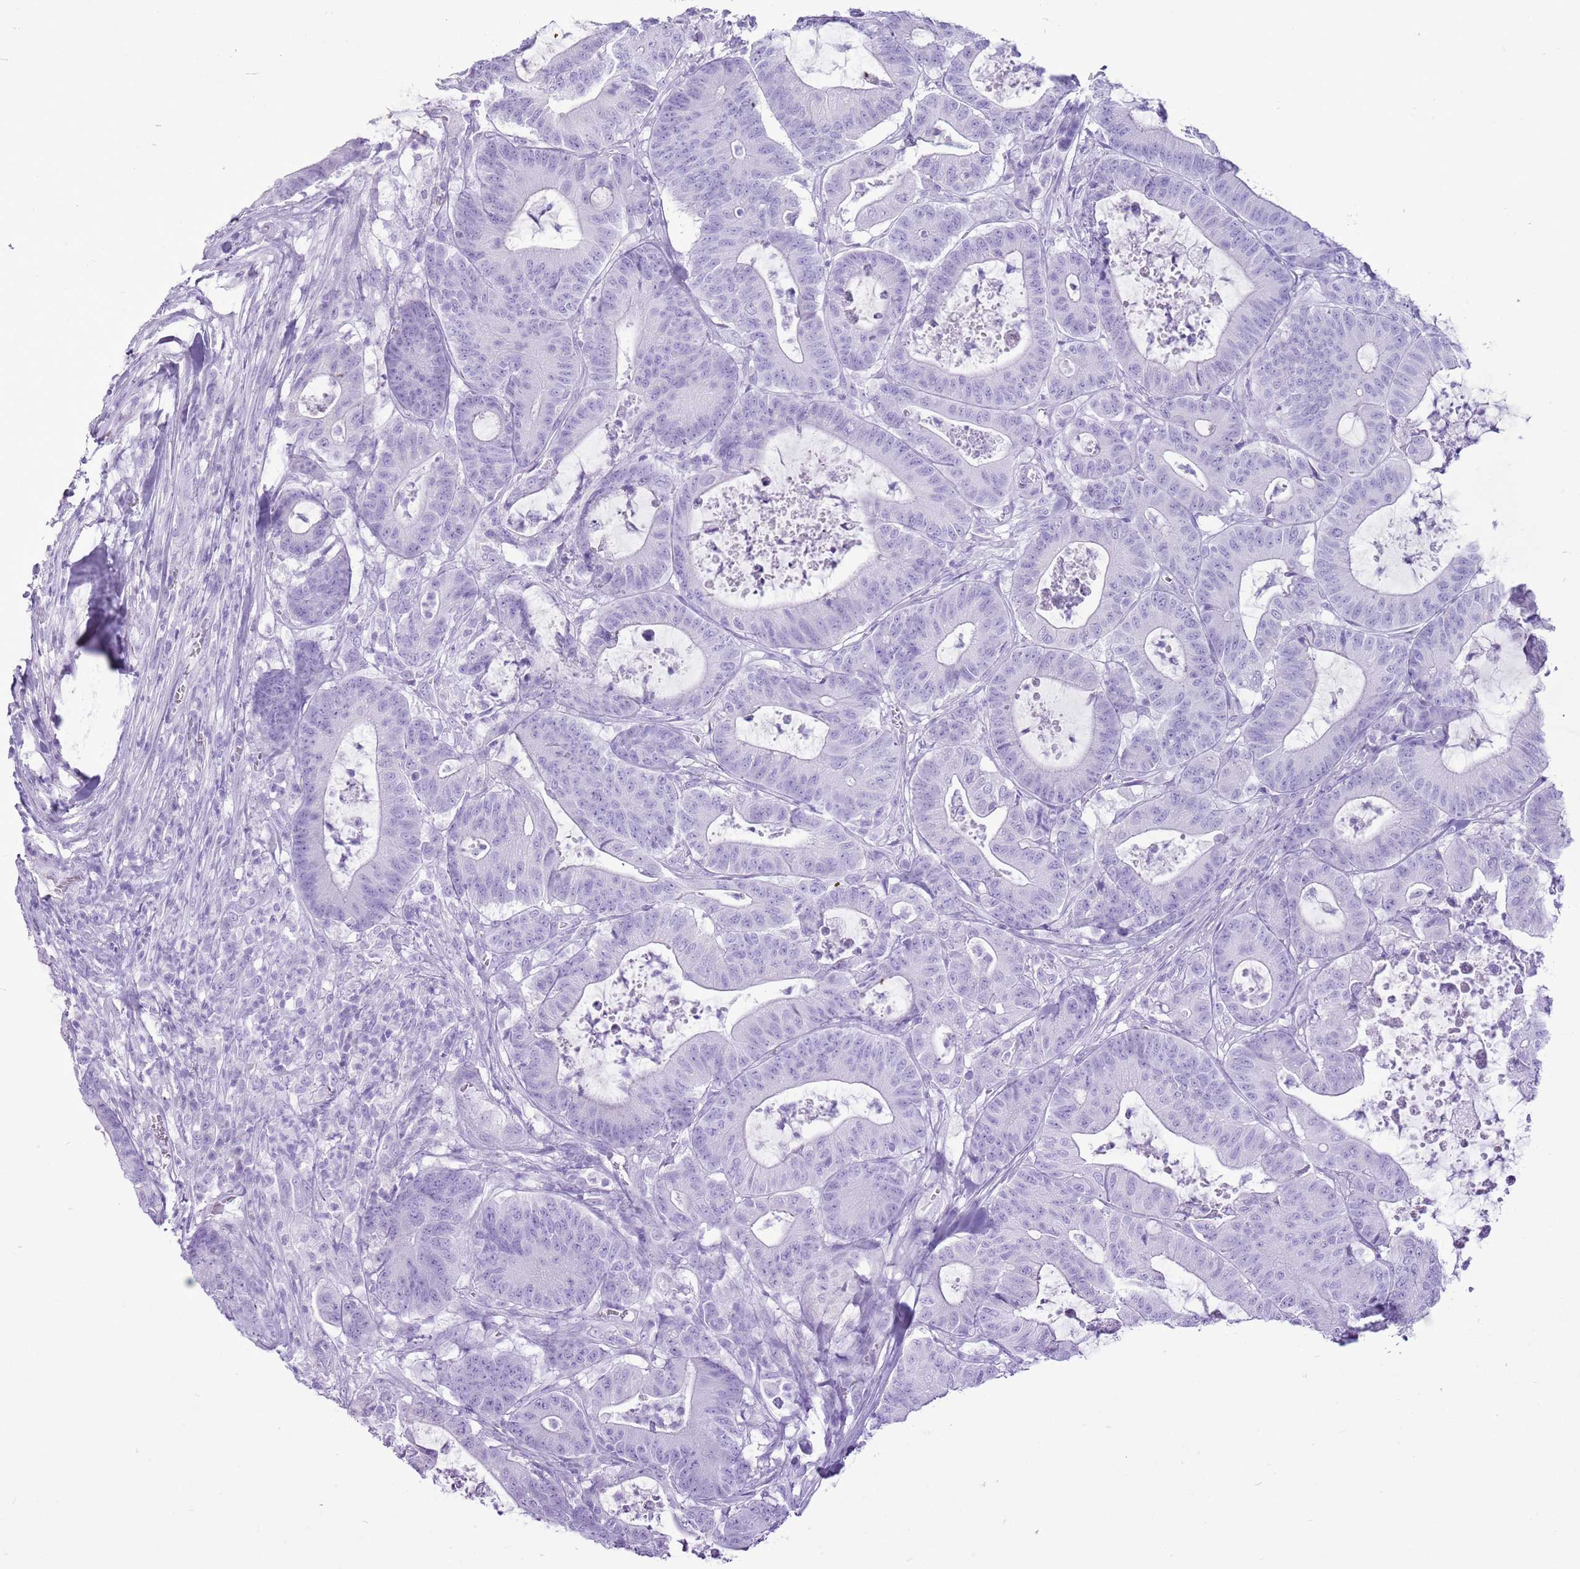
{"staining": {"intensity": "negative", "quantity": "none", "location": "none"}, "tissue": "colorectal cancer", "cell_type": "Tumor cells", "image_type": "cancer", "snomed": [{"axis": "morphology", "description": "Adenocarcinoma, NOS"}, {"axis": "topography", "description": "Colon"}], "caption": "Colorectal cancer (adenocarcinoma) was stained to show a protein in brown. There is no significant expression in tumor cells.", "gene": "CNFN", "patient": {"sex": "female", "age": 84}}